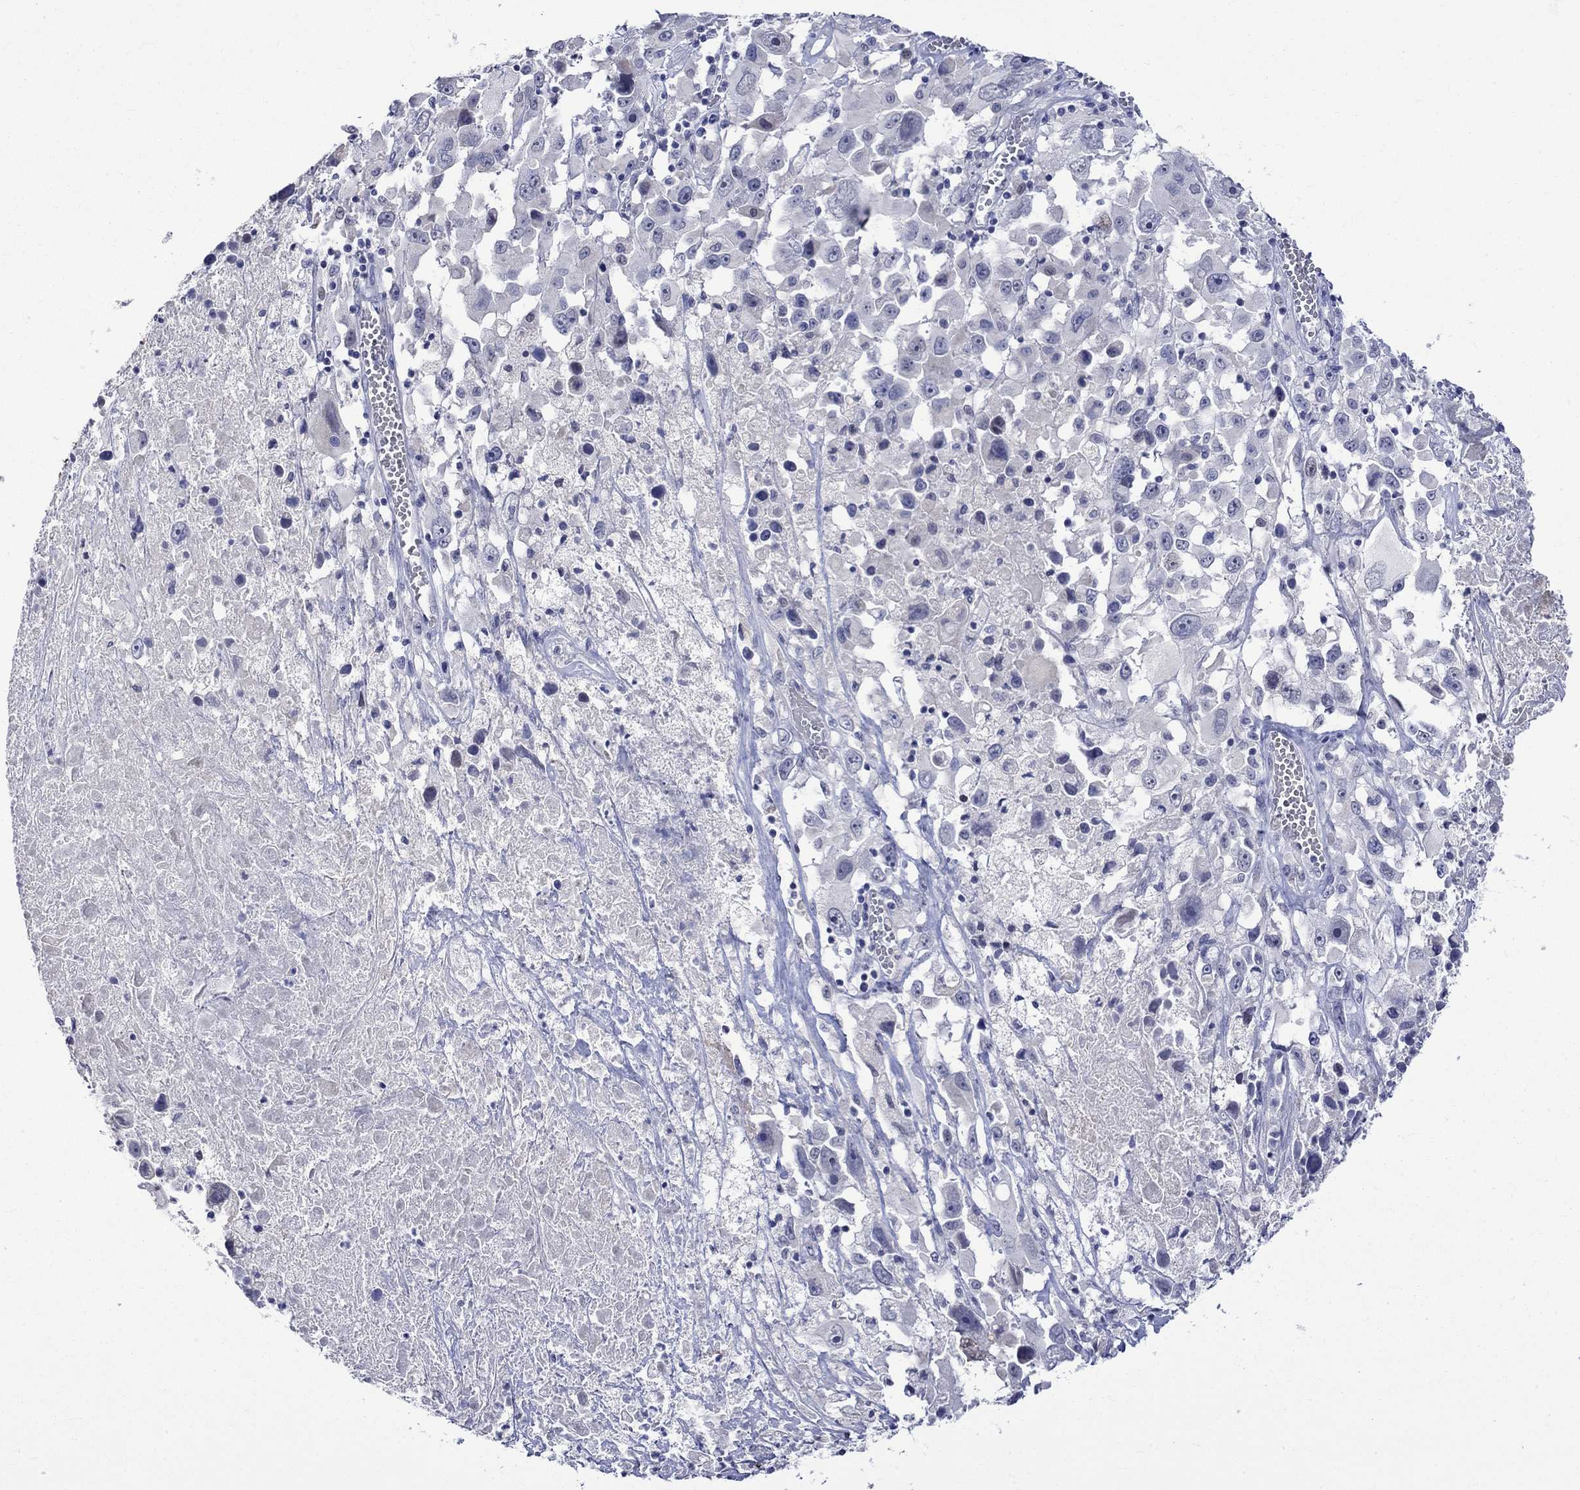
{"staining": {"intensity": "negative", "quantity": "none", "location": "none"}, "tissue": "melanoma", "cell_type": "Tumor cells", "image_type": "cancer", "snomed": [{"axis": "morphology", "description": "Malignant melanoma, Metastatic site"}, {"axis": "topography", "description": "Lymph node"}], "caption": "DAB immunohistochemical staining of human malignant melanoma (metastatic site) displays no significant expression in tumor cells.", "gene": "CRYAB", "patient": {"sex": "male", "age": 50}}